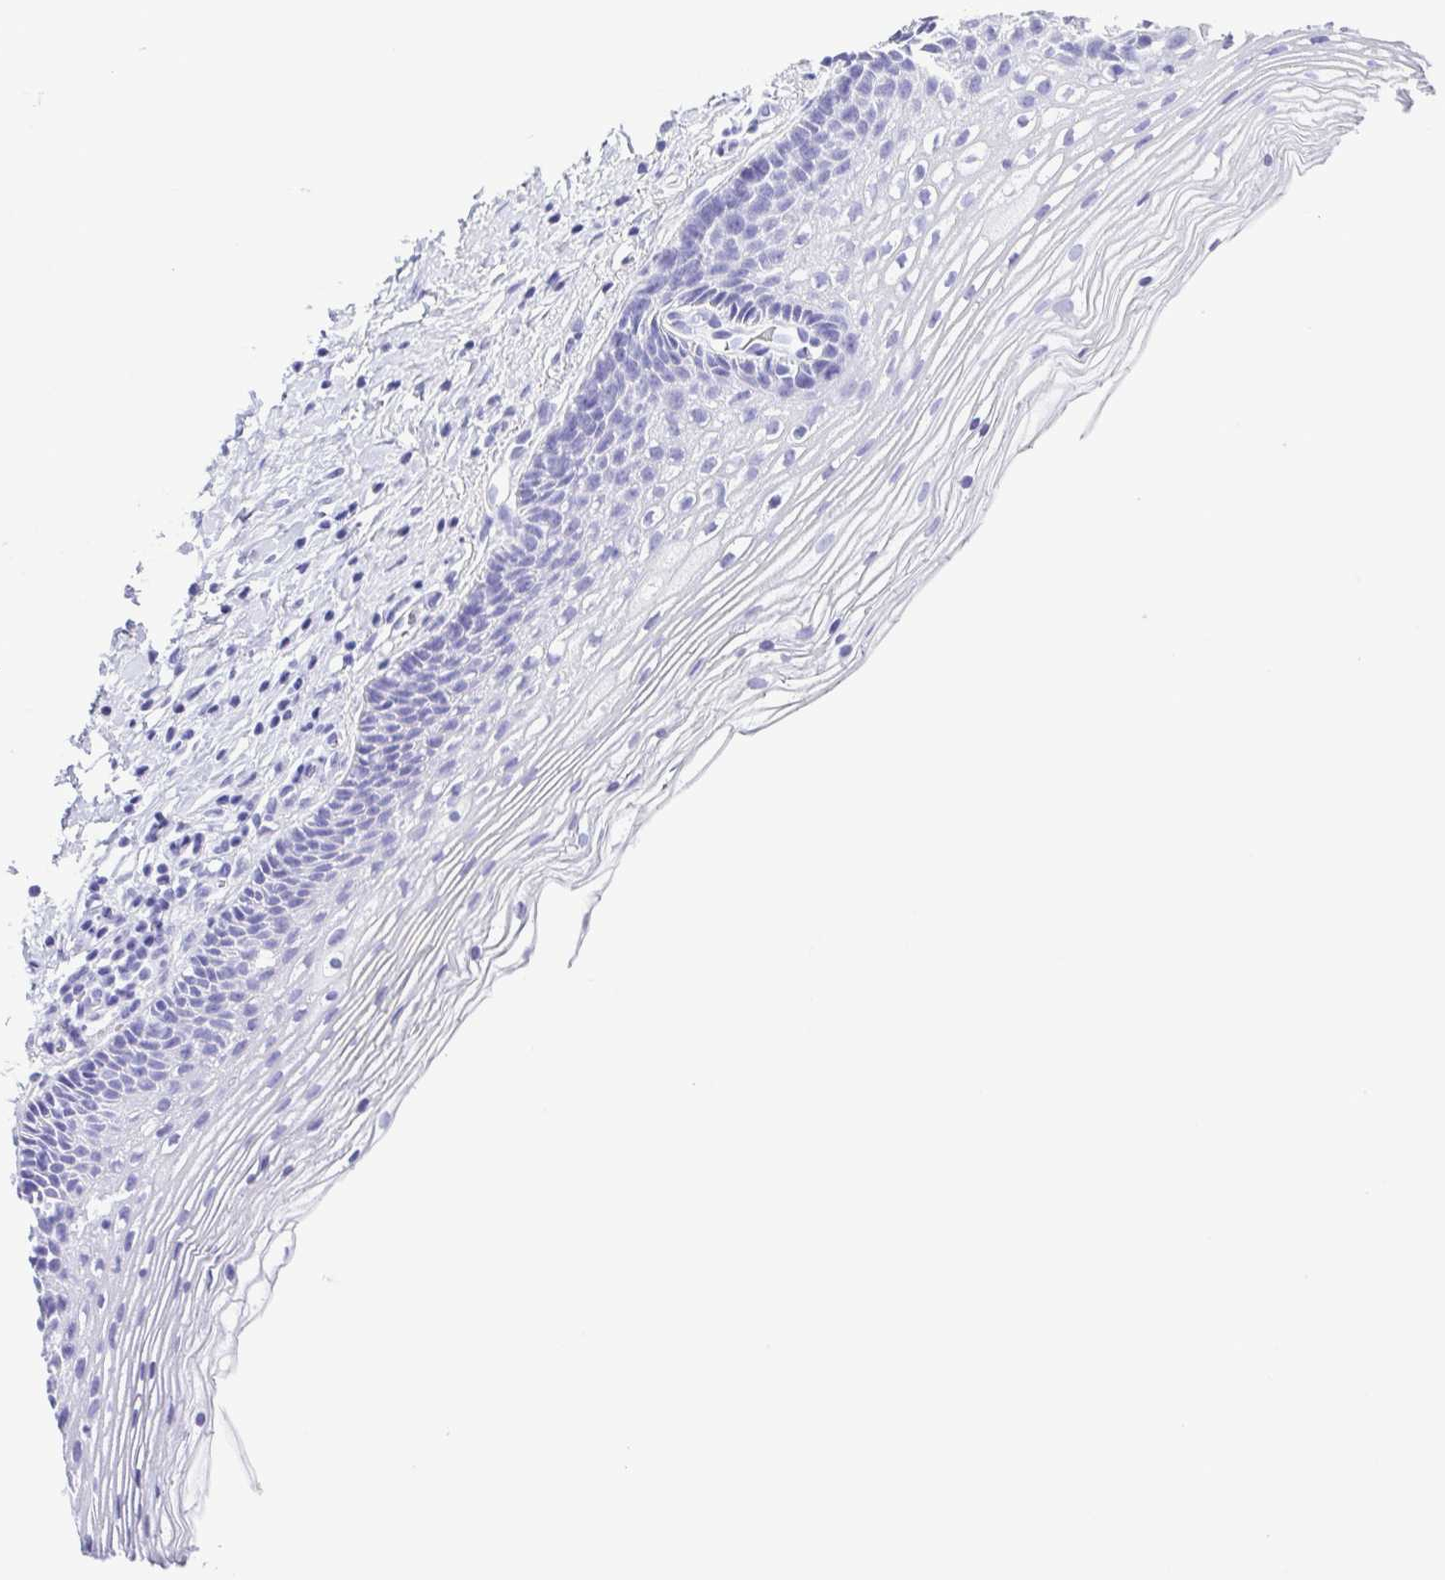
{"staining": {"intensity": "negative", "quantity": "none", "location": "none"}, "tissue": "cervix", "cell_type": "Glandular cells", "image_type": "normal", "snomed": [{"axis": "morphology", "description": "Normal tissue, NOS"}, {"axis": "topography", "description": "Cervix"}], "caption": "Immunohistochemistry image of benign cervix: human cervix stained with DAB exhibits no significant protein expression in glandular cells. (Stains: DAB (3,3'-diaminobenzidine) immunohistochemistry (IHC) with hematoxylin counter stain, Microscopy: brightfield microscopy at high magnification).", "gene": "SYT1", "patient": {"sex": "female", "age": 34}}